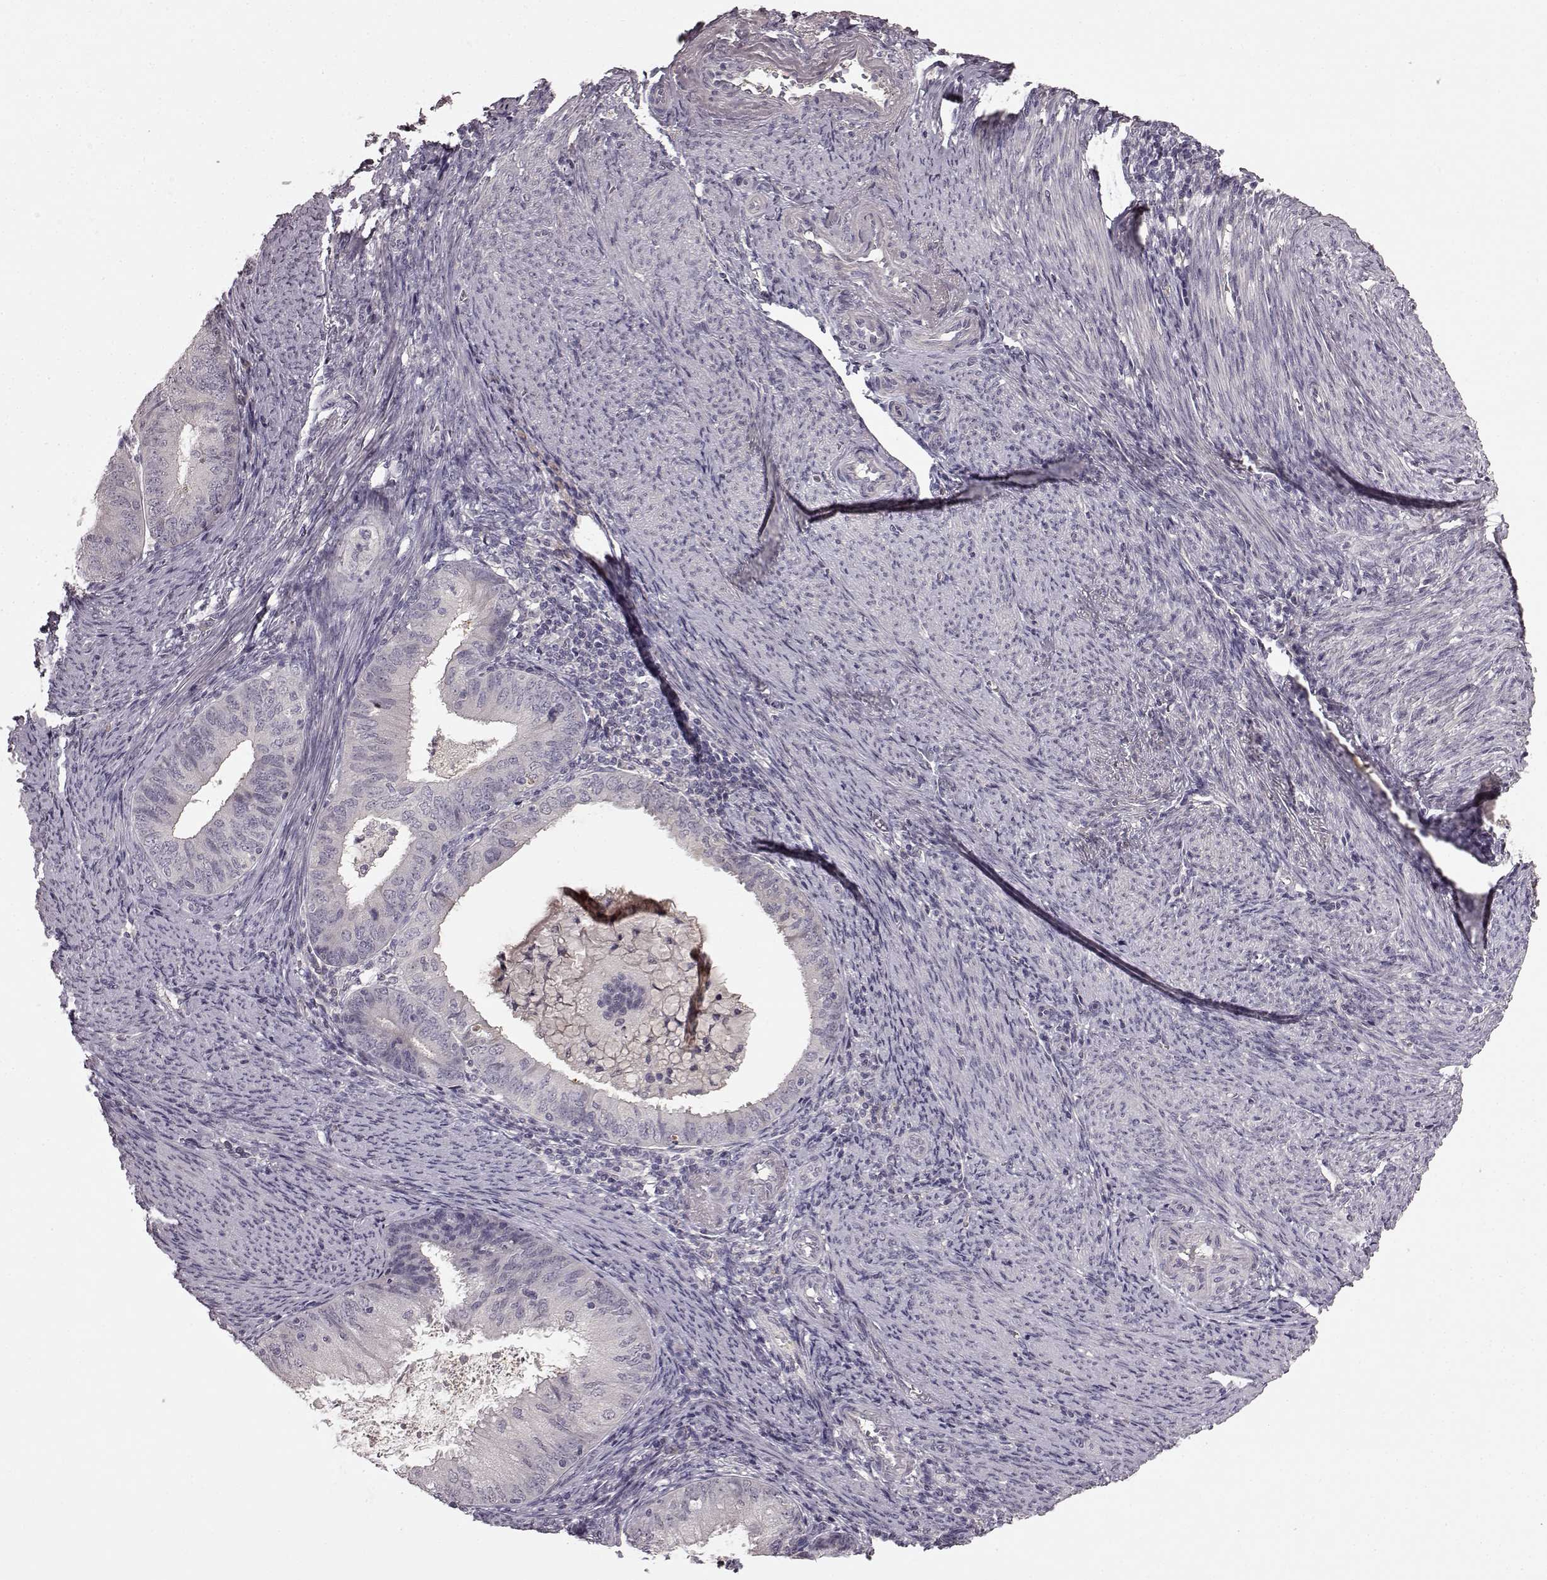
{"staining": {"intensity": "negative", "quantity": "none", "location": "none"}, "tissue": "endometrial cancer", "cell_type": "Tumor cells", "image_type": "cancer", "snomed": [{"axis": "morphology", "description": "Adenocarcinoma, NOS"}, {"axis": "topography", "description": "Endometrium"}], "caption": "This histopathology image is of adenocarcinoma (endometrial) stained with immunohistochemistry (IHC) to label a protein in brown with the nuclei are counter-stained blue. There is no staining in tumor cells.", "gene": "SLC22A18", "patient": {"sex": "female", "age": 57}}